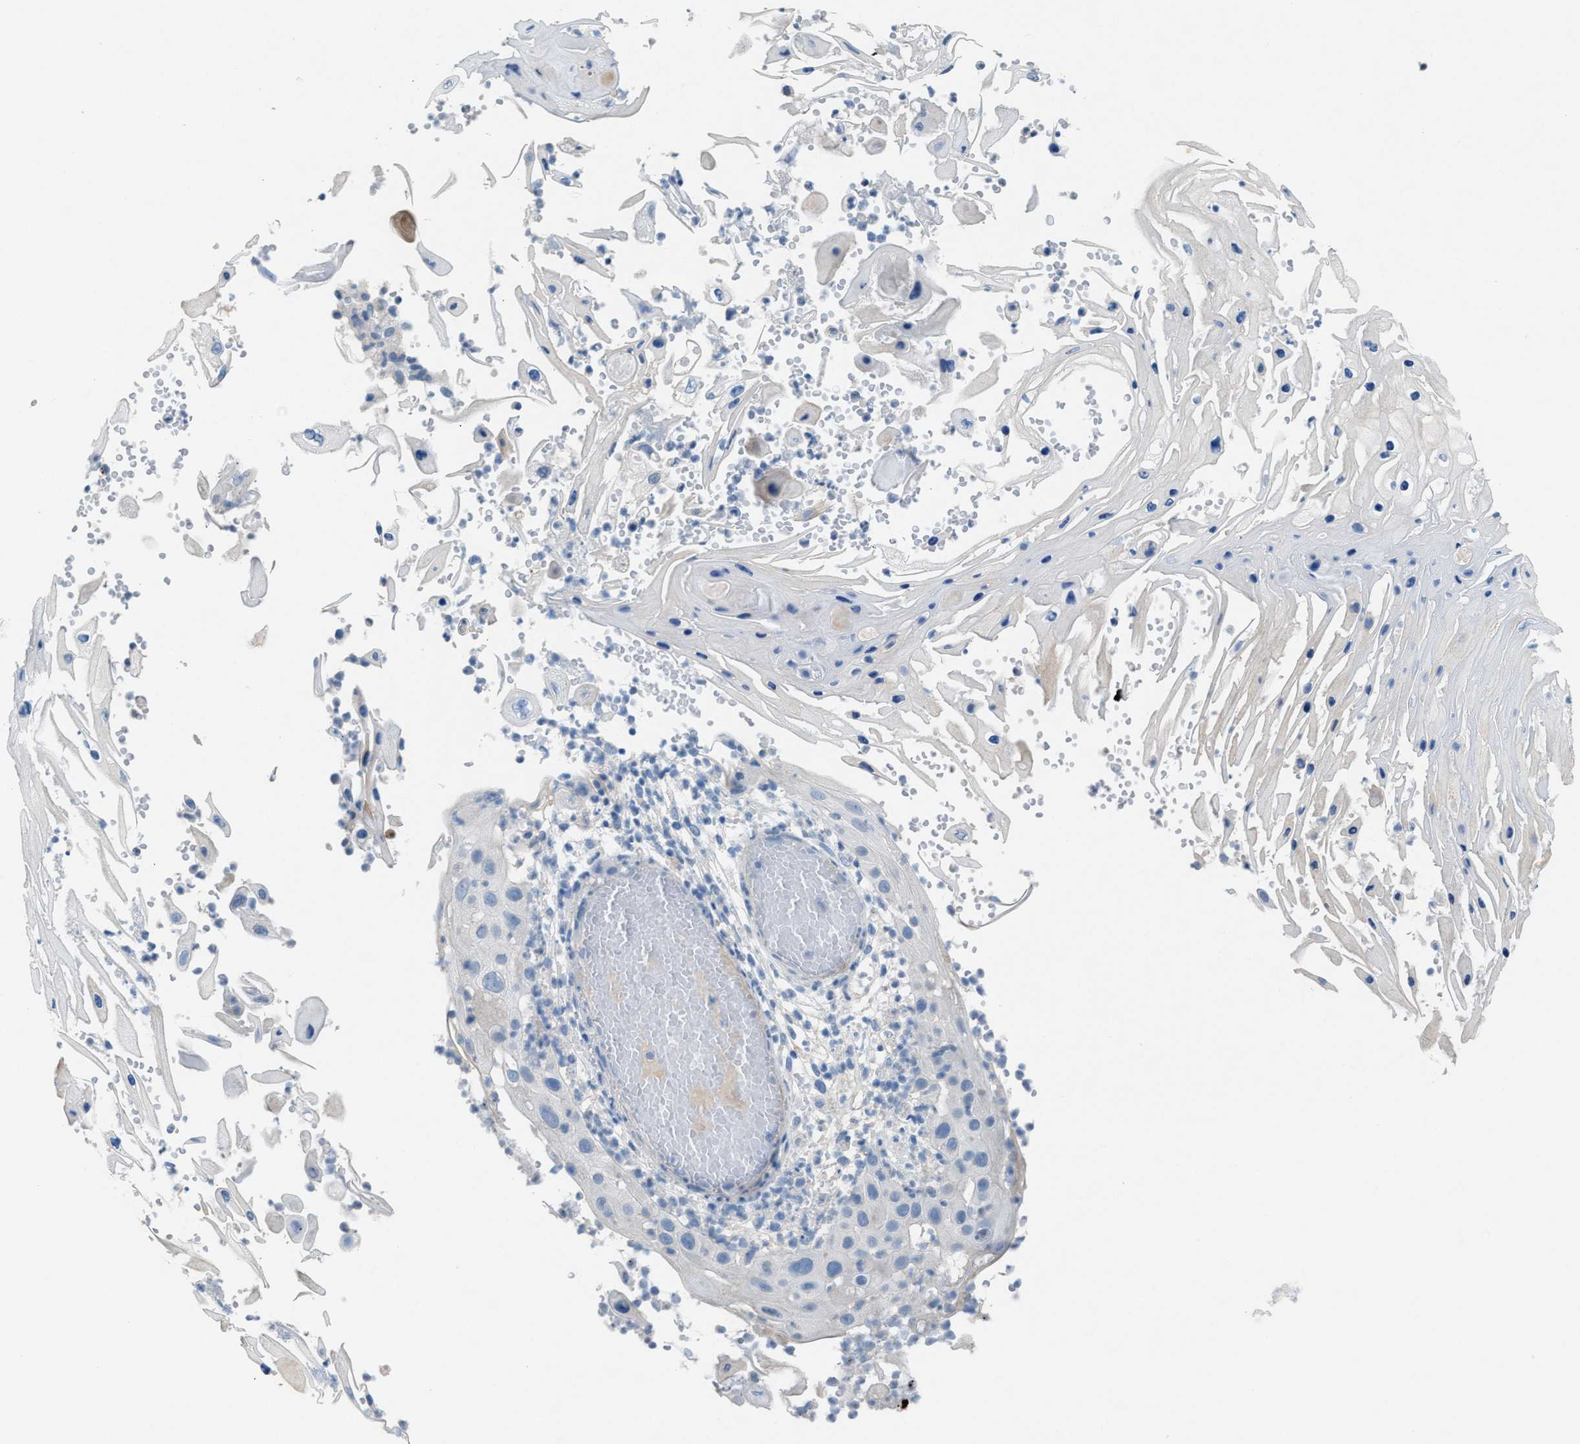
{"staining": {"intensity": "negative", "quantity": "none", "location": "none"}, "tissue": "skin cancer", "cell_type": "Tumor cells", "image_type": "cancer", "snomed": [{"axis": "morphology", "description": "Squamous cell carcinoma, NOS"}, {"axis": "topography", "description": "Skin"}], "caption": "Skin cancer stained for a protein using immunohistochemistry reveals no positivity tumor cells.", "gene": "ASPA", "patient": {"sex": "female", "age": 44}}